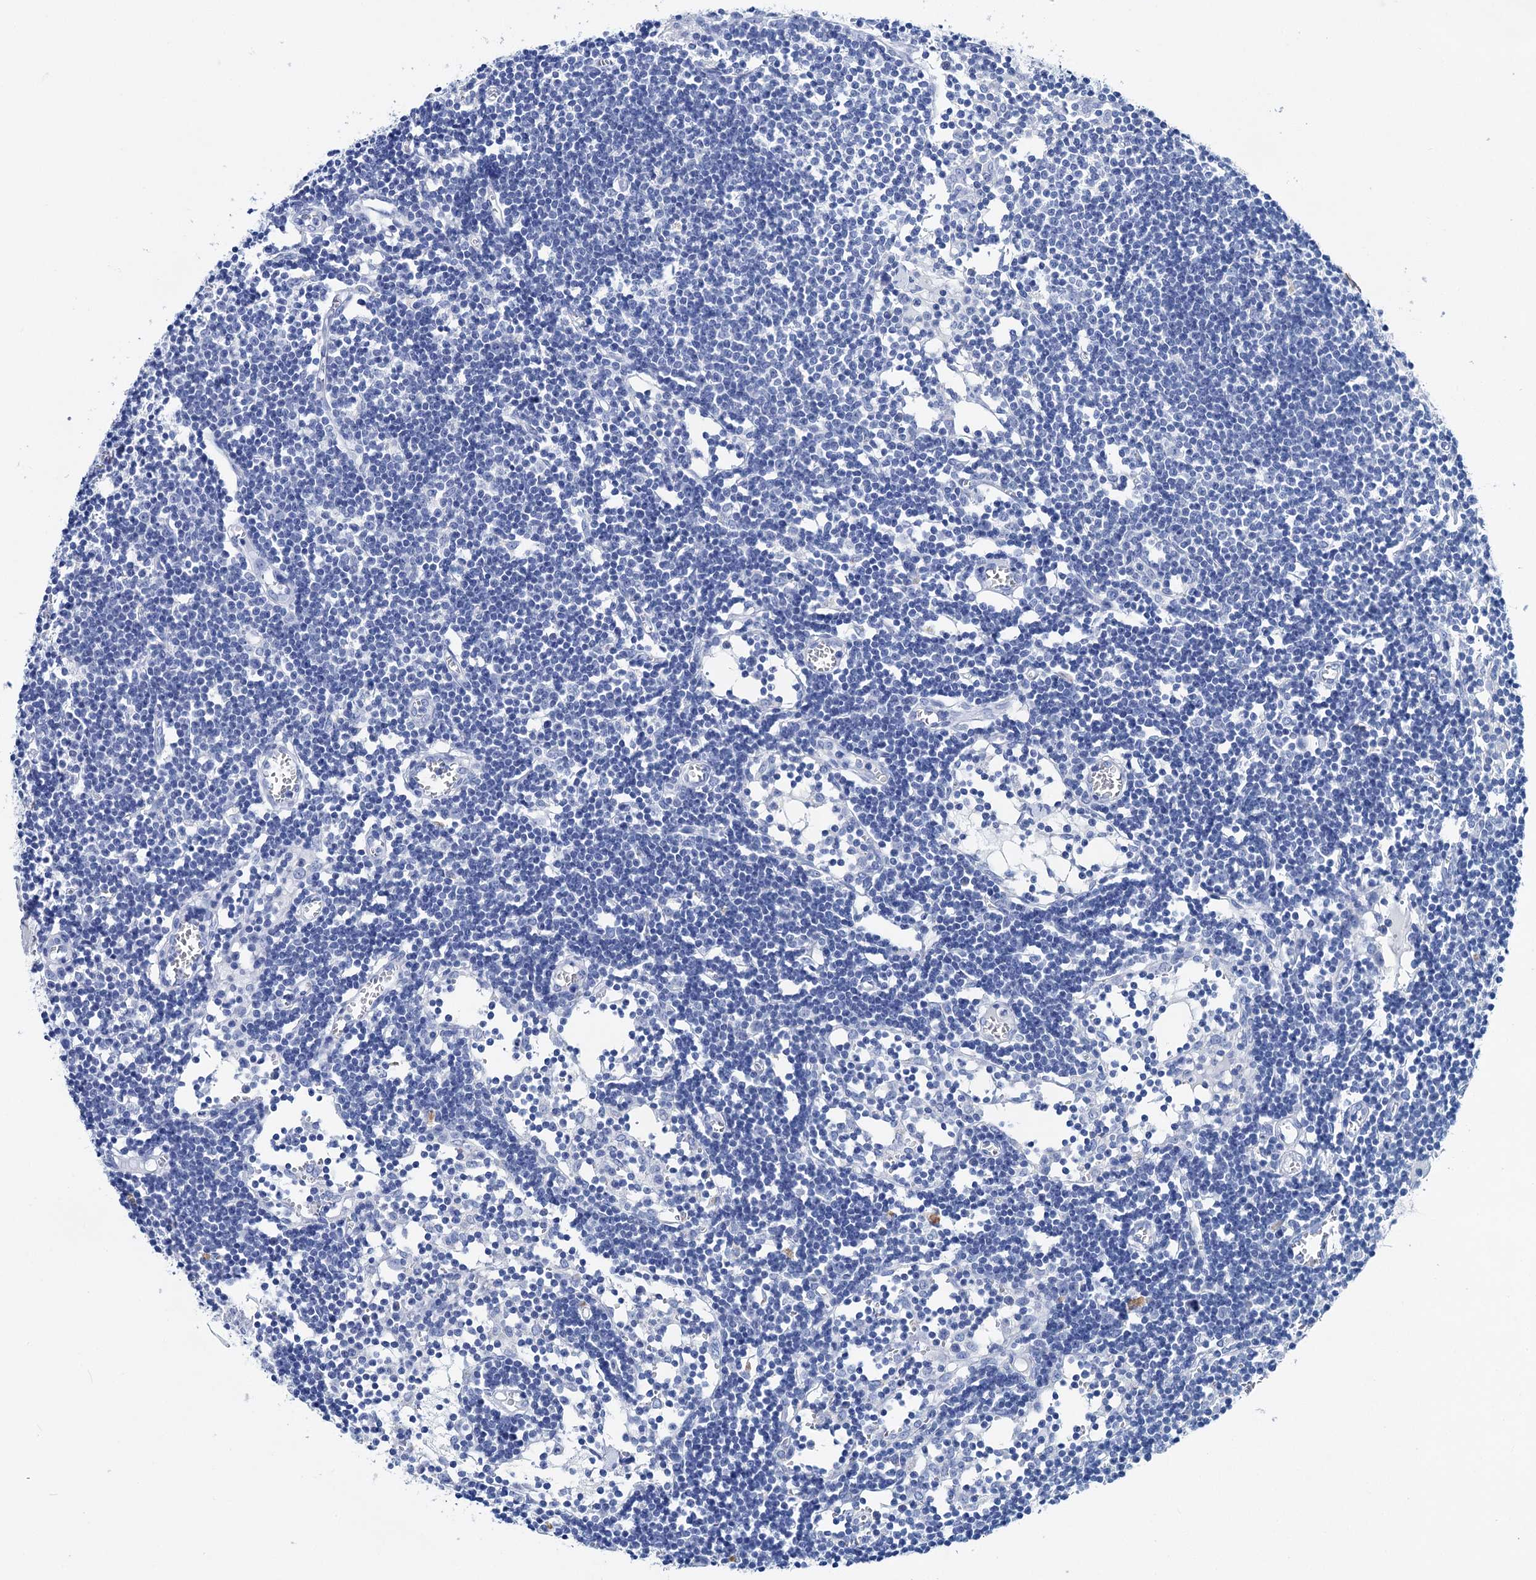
{"staining": {"intensity": "negative", "quantity": "none", "location": "none"}, "tissue": "lymph node", "cell_type": "Germinal center cells", "image_type": "normal", "snomed": [{"axis": "morphology", "description": "Normal tissue, NOS"}, {"axis": "topography", "description": "Lymph node"}], "caption": "A high-resolution micrograph shows IHC staining of benign lymph node, which exhibits no significant expression in germinal center cells. (DAB (3,3'-diaminobenzidine) IHC with hematoxylin counter stain).", "gene": "BRINP1", "patient": {"sex": "female", "age": 11}}